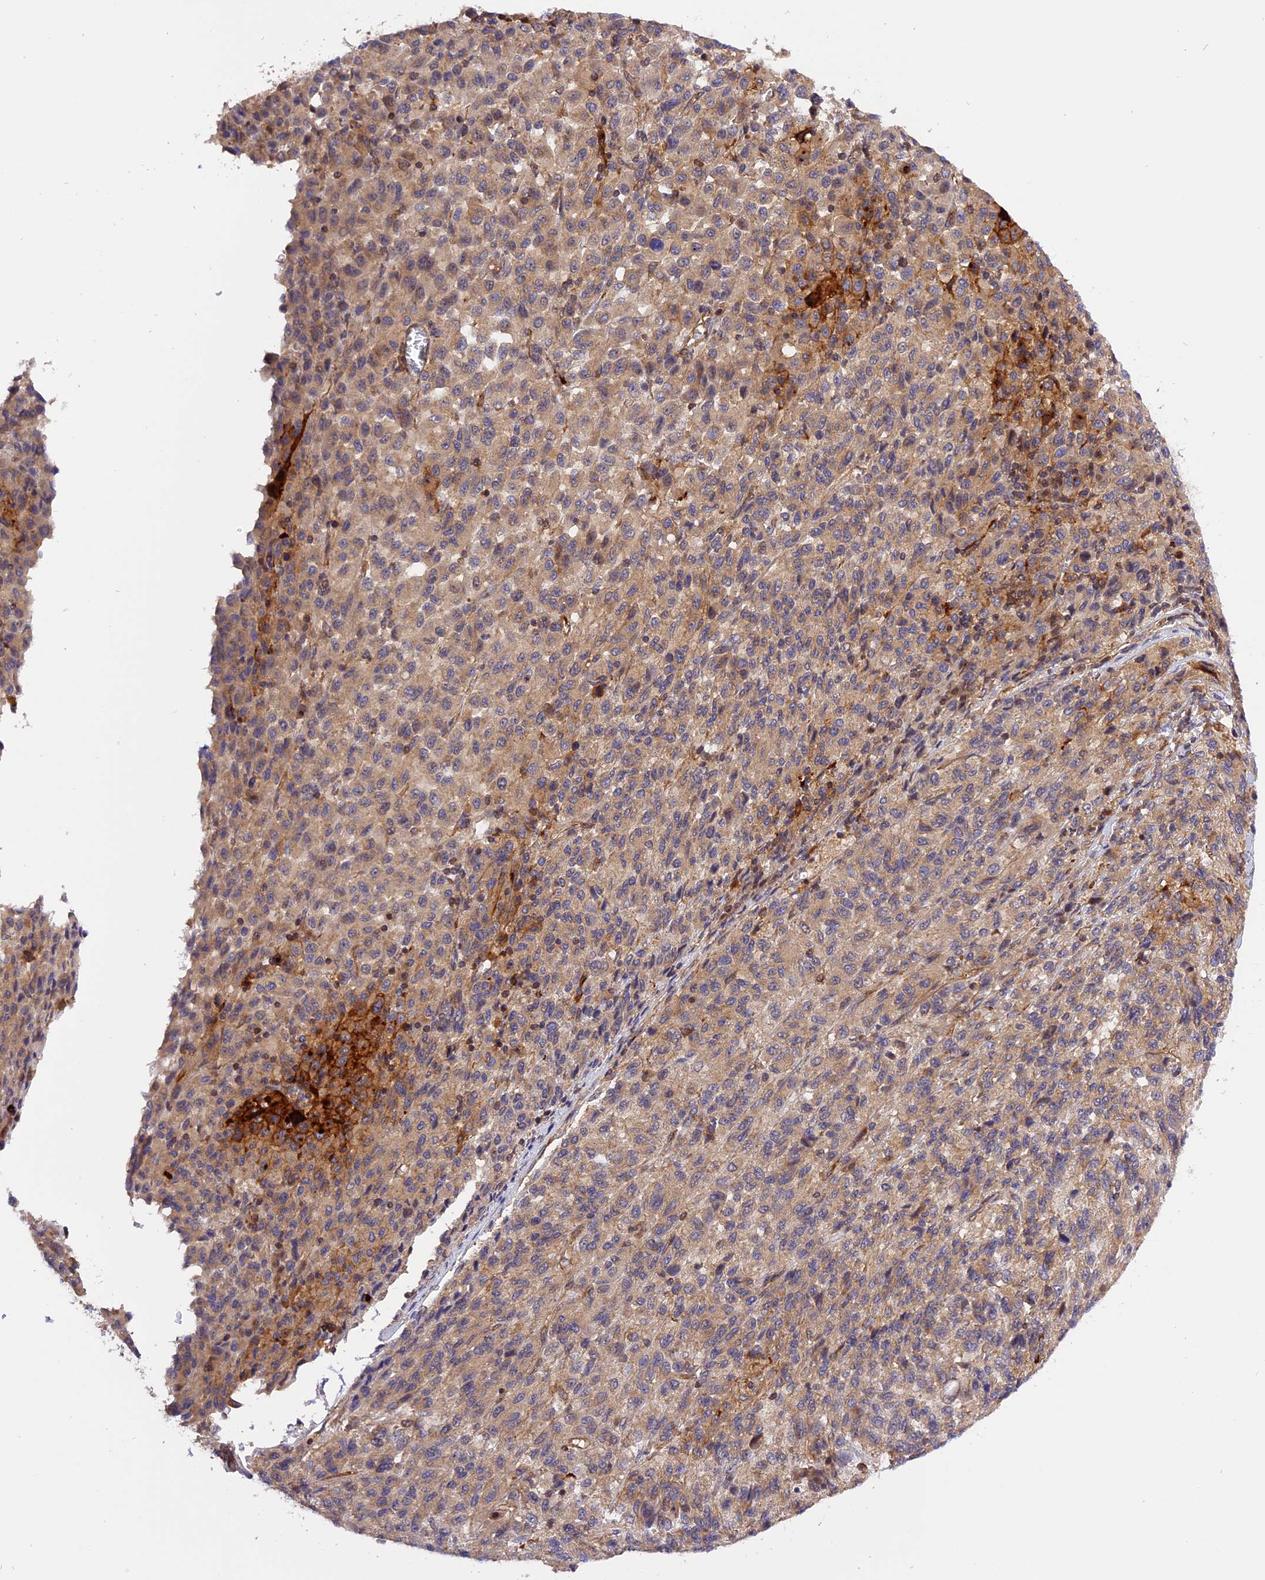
{"staining": {"intensity": "weak", "quantity": "25%-75%", "location": "cytoplasmic/membranous"}, "tissue": "melanoma", "cell_type": "Tumor cells", "image_type": "cancer", "snomed": [{"axis": "morphology", "description": "Malignant melanoma, Metastatic site"}, {"axis": "topography", "description": "Lung"}], "caption": "Immunohistochemistry (IHC) of malignant melanoma (metastatic site) shows low levels of weak cytoplasmic/membranous positivity in about 25%-75% of tumor cells. (Stains: DAB in brown, nuclei in blue, Microscopy: brightfield microscopy at high magnification).", "gene": "C5orf22", "patient": {"sex": "male", "age": 64}}